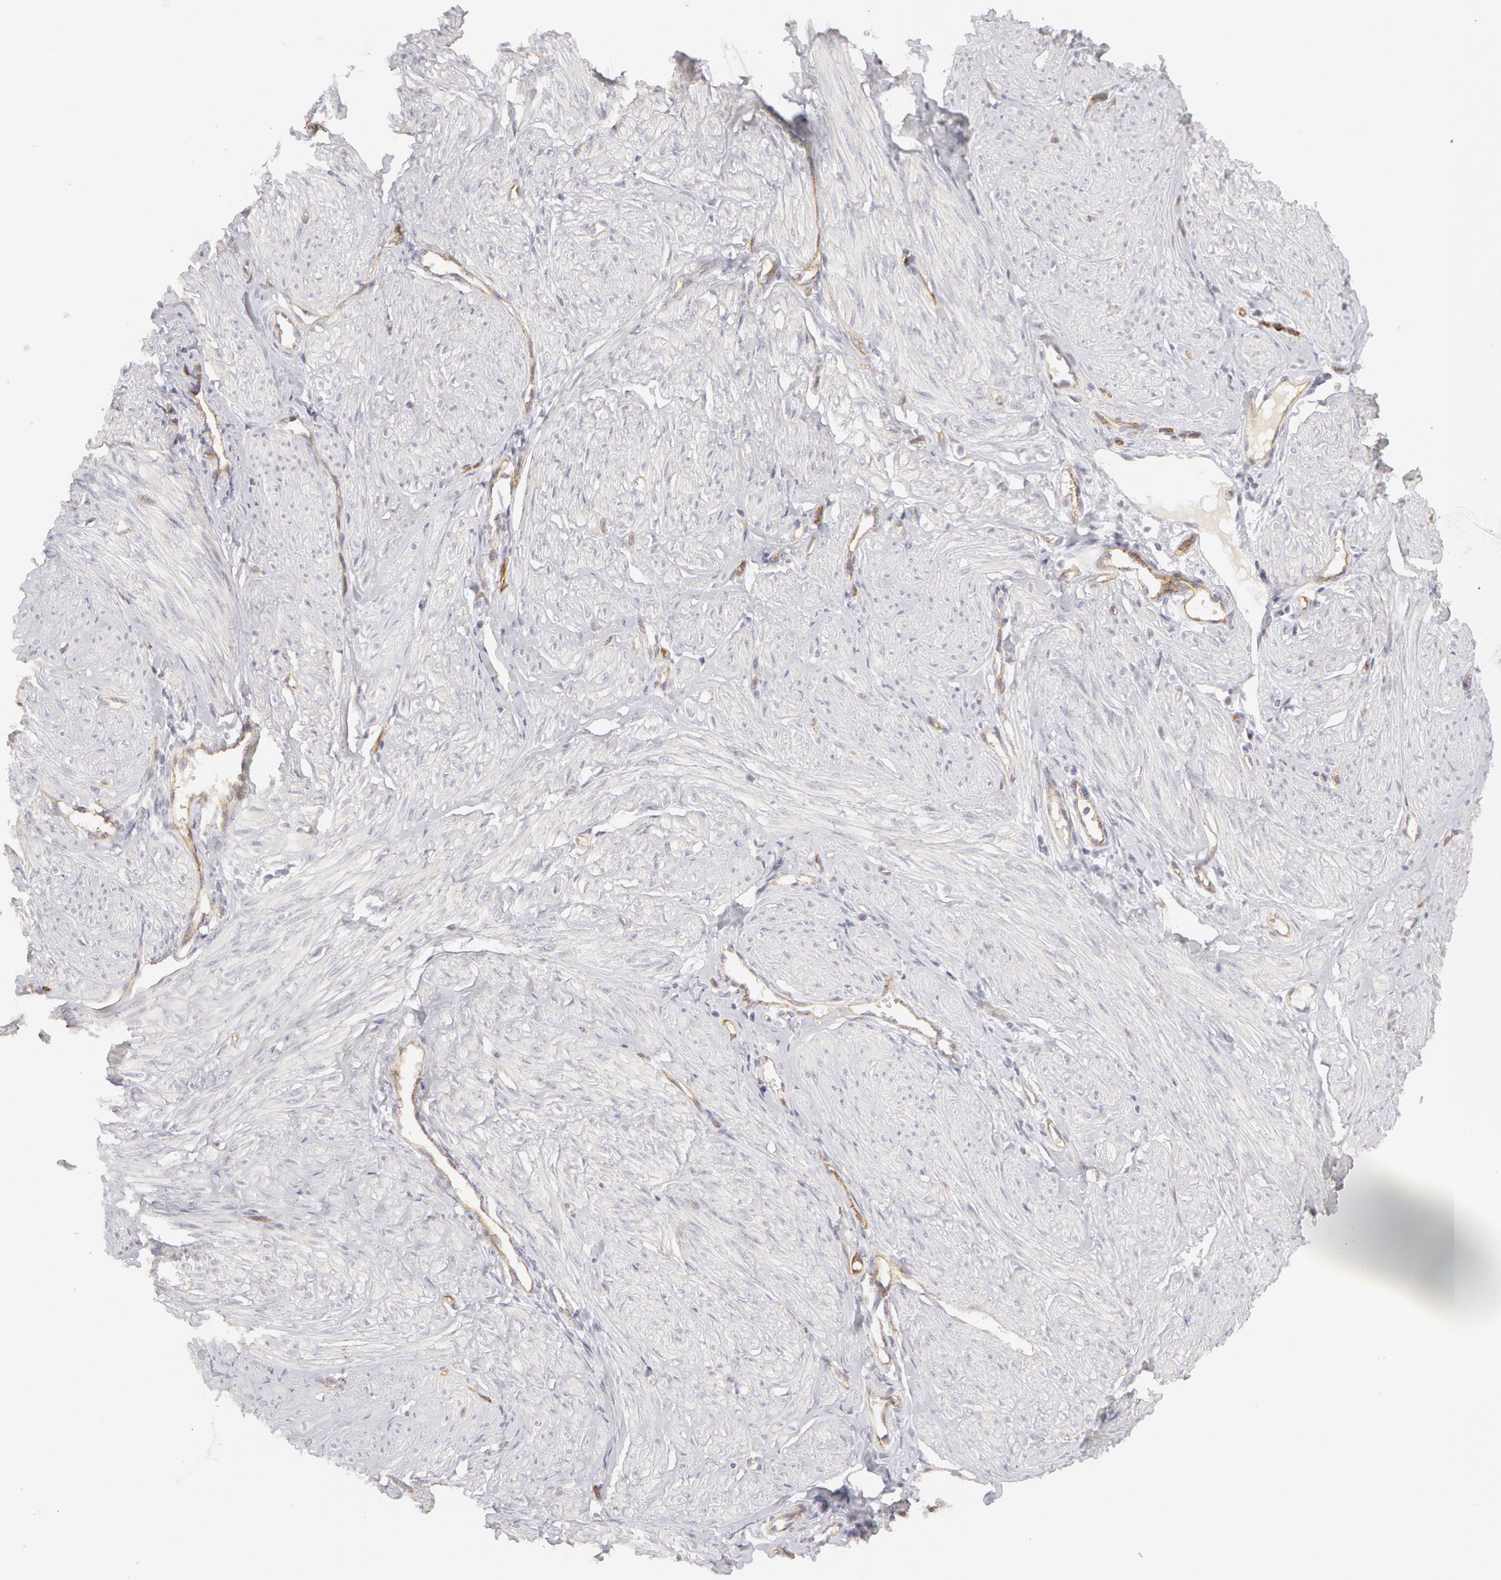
{"staining": {"intensity": "negative", "quantity": "none", "location": "none"}, "tissue": "smooth muscle", "cell_type": "Smooth muscle cells", "image_type": "normal", "snomed": [{"axis": "morphology", "description": "Normal tissue, NOS"}, {"axis": "topography", "description": "Uterus"}], "caption": "Immunohistochemistry histopathology image of normal smooth muscle stained for a protein (brown), which displays no expression in smooth muscle cells. Nuclei are stained in blue.", "gene": "ABCB1", "patient": {"sex": "female", "age": 45}}